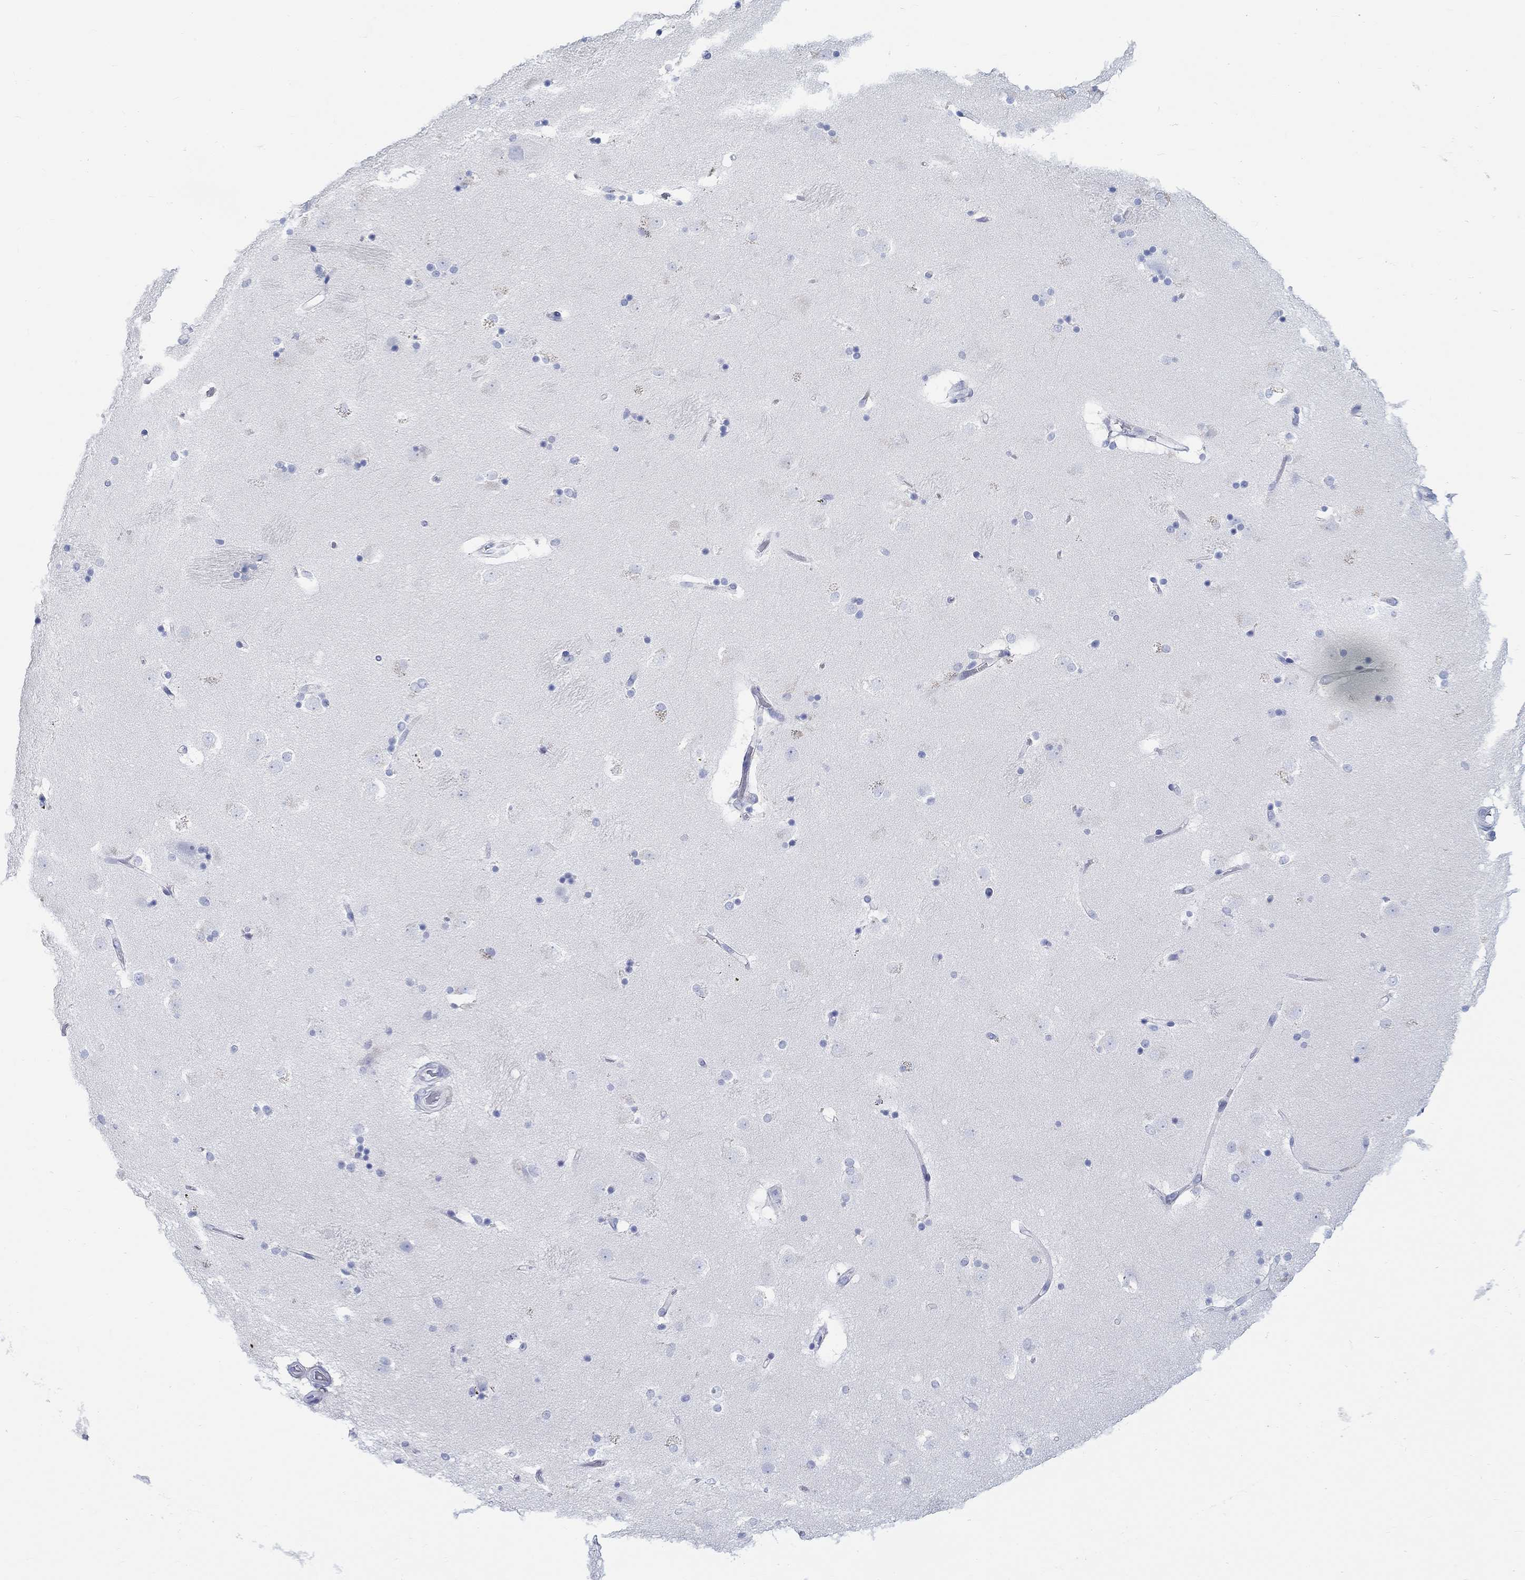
{"staining": {"intensity": "negative", "quantity": "none", "location": "none"}, "tissue": "caudate", "cell_type": "Glial cells", "image_type": "normal", "snomed": [{"axis": "morphology", "description": "Normal tissue, NOS"}, {"axis": "topography", "description": "Lateral ventricle wall"}], "caption": "Caudate was stained to show a protein in brown. There is no significant expression in glial cells. (Stains: DAB (3,3'-diaminobenzidine) IHC with hematoxylin counter stain, Microscopy: brightfield microscopy at high magnification).", "gene": "RD3L", "patient": {"sex": "male", "age": 51}}